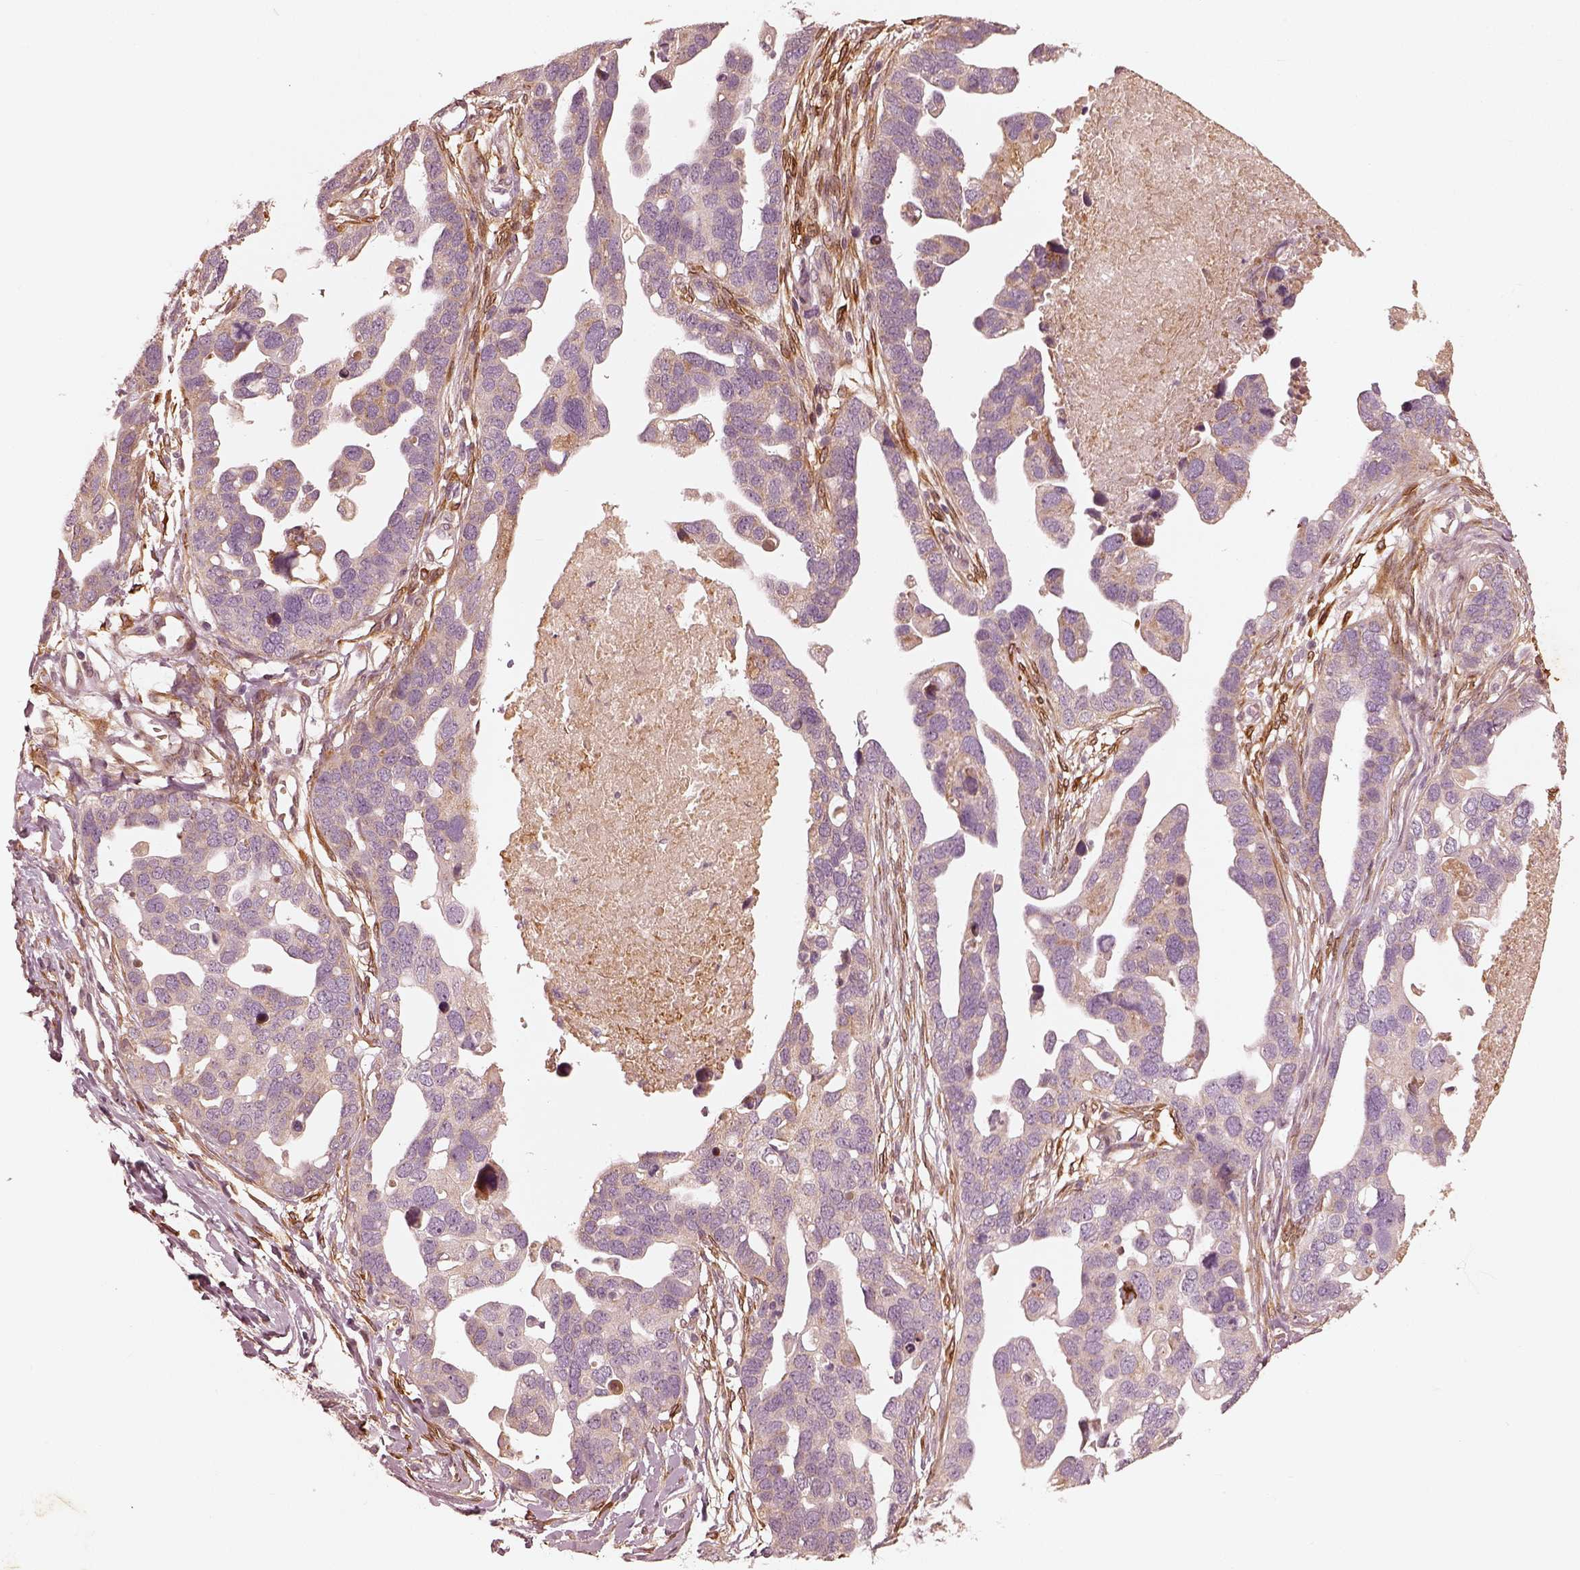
{"staining": {"intensity": "weak", "quantity": ">75%", "location": "cytoplasmic/membranous"}, "tissue": "ovarian cancer", "cell_type": "Tumor cells", "image_type": "cancer", "snomed": [{"axis": "morphology", "description": "Cystadenocarcinoma, serous, NOS"}, {"axis": "topography", "description": "Ovary"}], "caption": "Immunohistochemistry (IHC) (DAB) staining of ovarian serous cystadenocarcinoma exhibits weak cytoplasmic/membranous protein positivity in approximately >75% of tumor cells.", "gene": "WLS", "patient": {"sex": "female", "age": 54}}